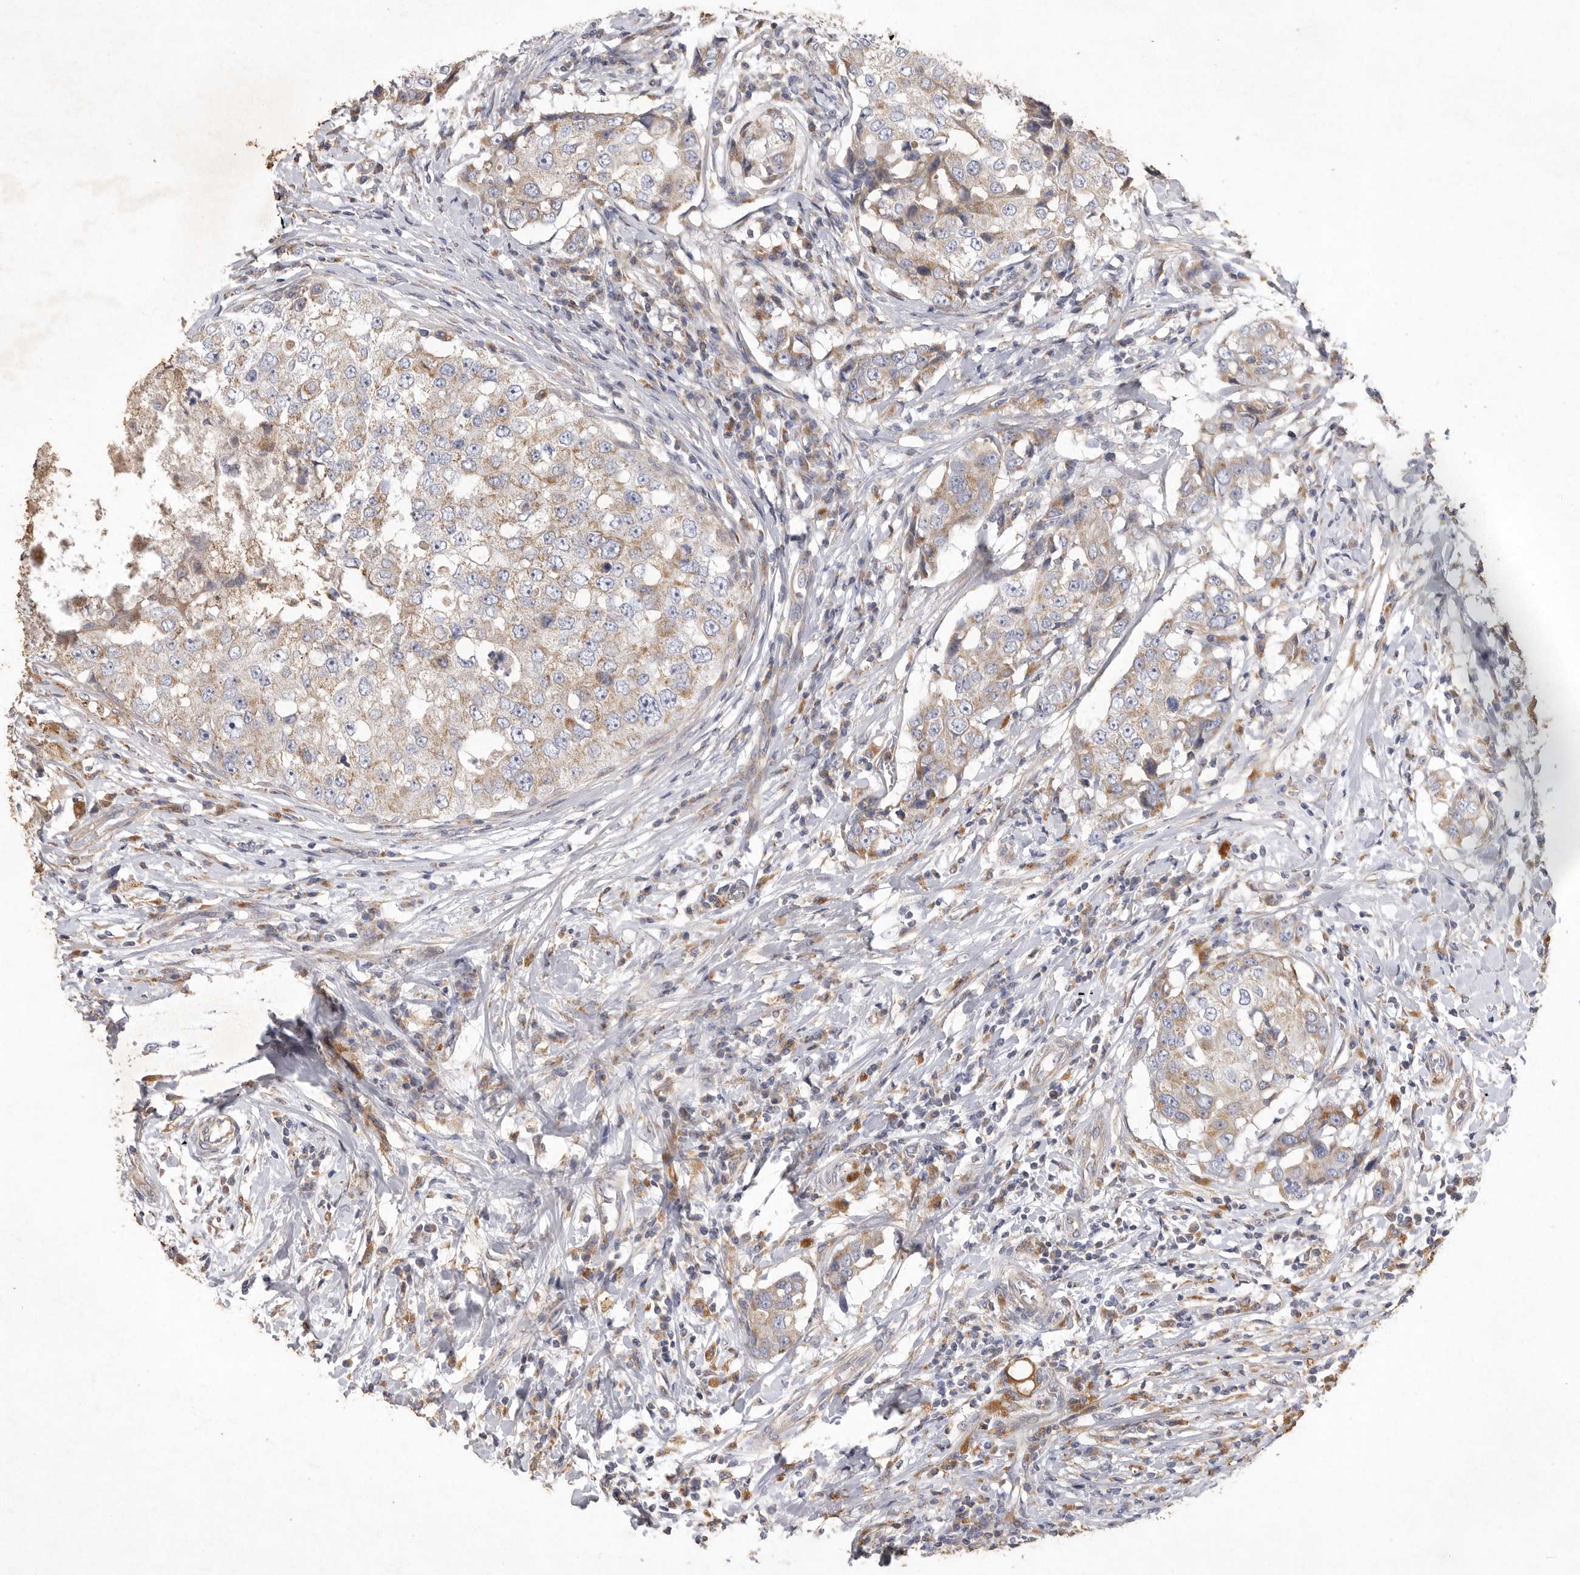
{"staining": {"intensity": "weak", "quantity": "25%-75%", "location": "cytoplasmic/membranous"}, "tissue": "breast cancer", "cell_type": "Tumor cells", "image_type": "cancer", "snomed": [{"axis": "morphology", "description": "Duct carcinoma"}, {"axis": "topography", "description": "Breast"}], "caption": "Immunohistochemical staining of human breast cancer exhibits low levels of weak cytoplasmic/membranous protein expression in about 25%-75% of tumor cells.", "gene": "MRPL41", "patient": {"sex": "female", "age": 27}}